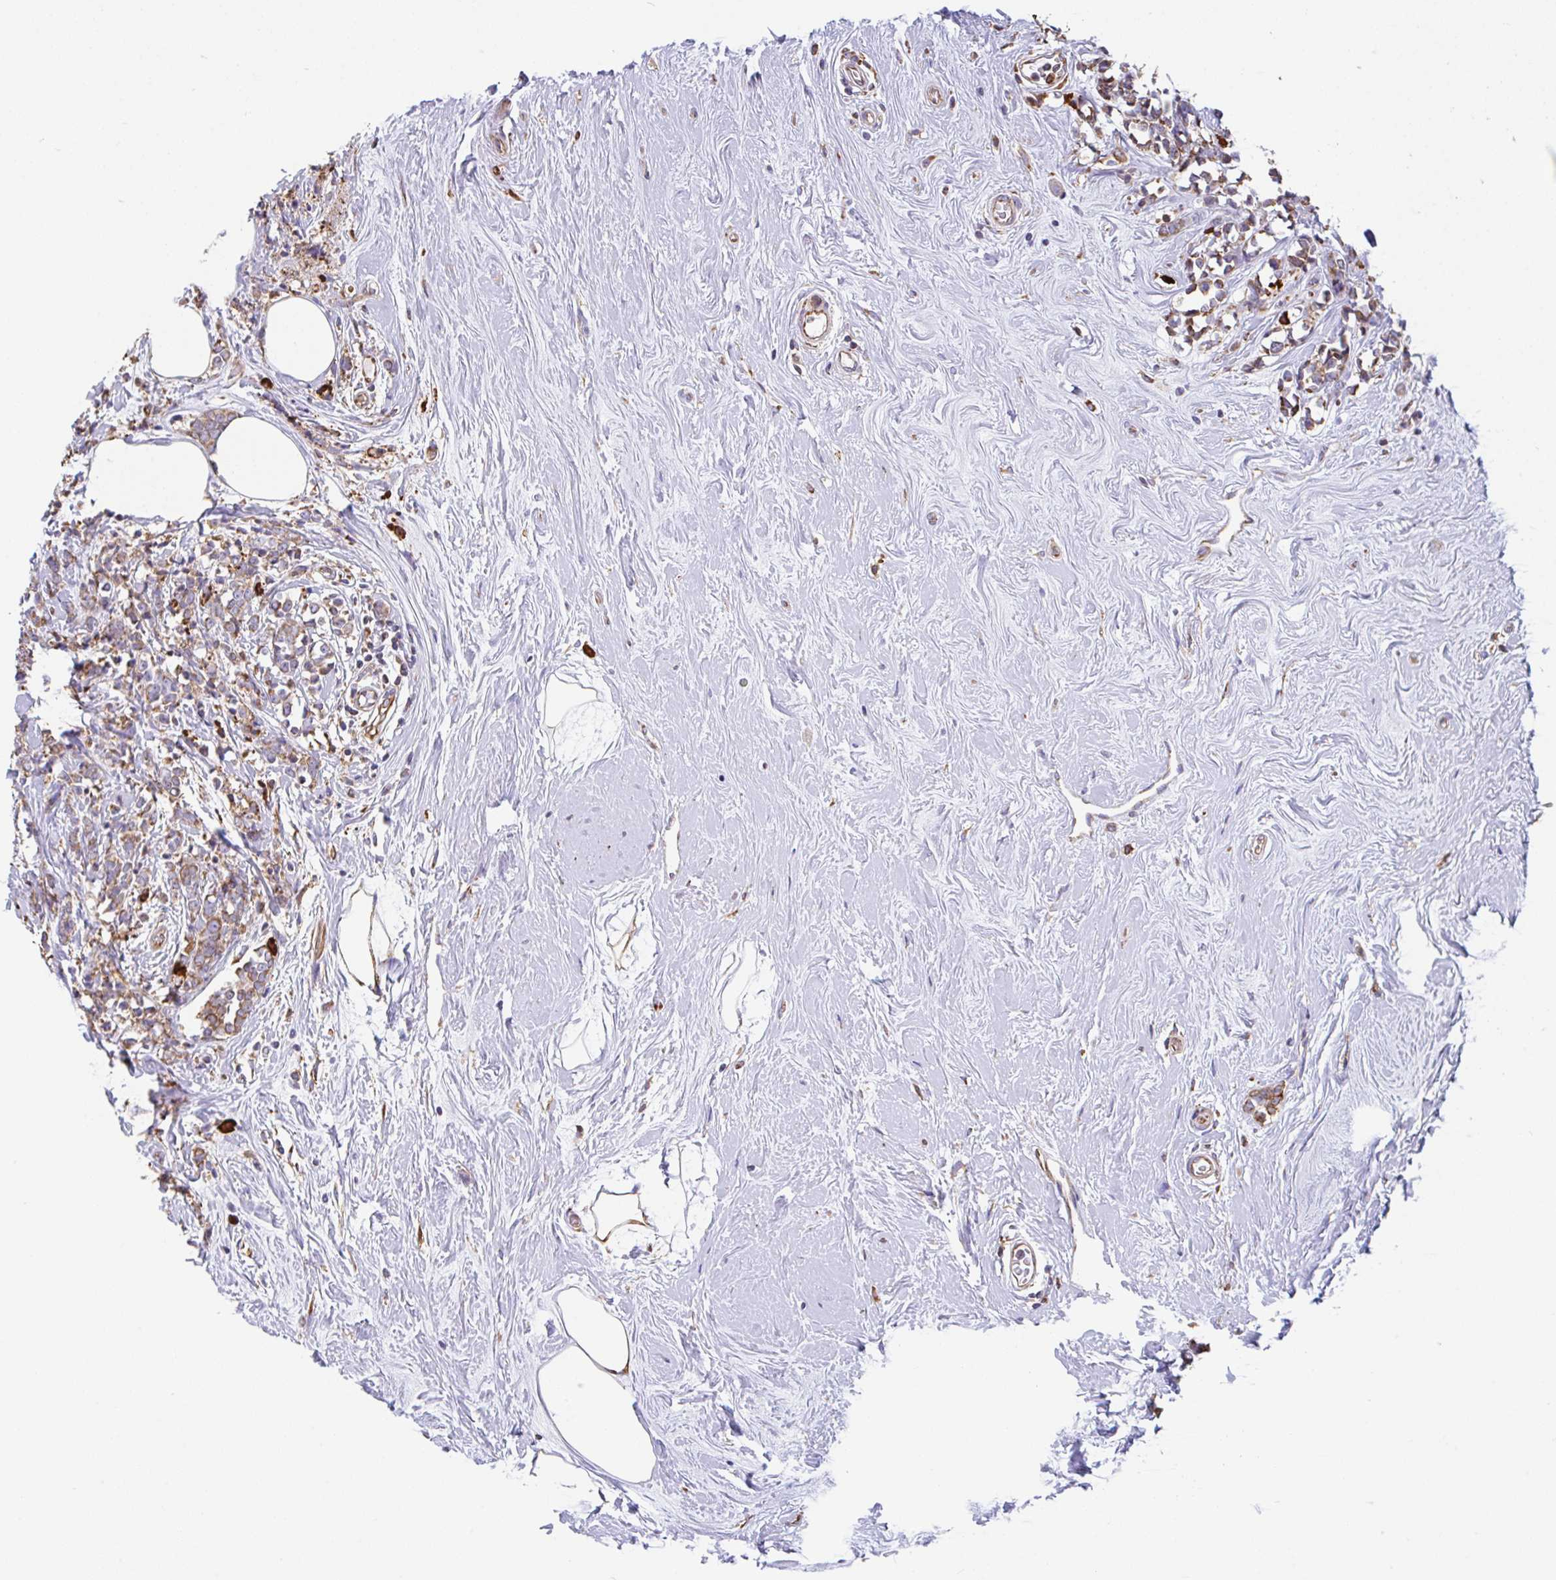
{"staining": {"intensity": "moderate", "quantity": ">75%", "location": "cytoplasmic/membranous"}, "tissue": "breast cancer", "cell_type": "Tumor cells", "image_type": "cancer", "snomed": [{"axis": "morphology", "description": "Lobular carcinoma"}, {"axis": "topography", "description": "Breast"}], "caption": "A high-resolution micrograph shows immunohistochemistry staining of lobular carcinoma (breast), which demonstrates moderate cytoplasmic/membranous expression in approximately >75% of tumor cells. The staining was performed using DAB (3,3'-diaminobenzidine), with brown indicating positive protein expression. Nuclei are stained blue with hematoxylin.", "gene": "EML5", "patient": {"sex": "female", "age": 58}}